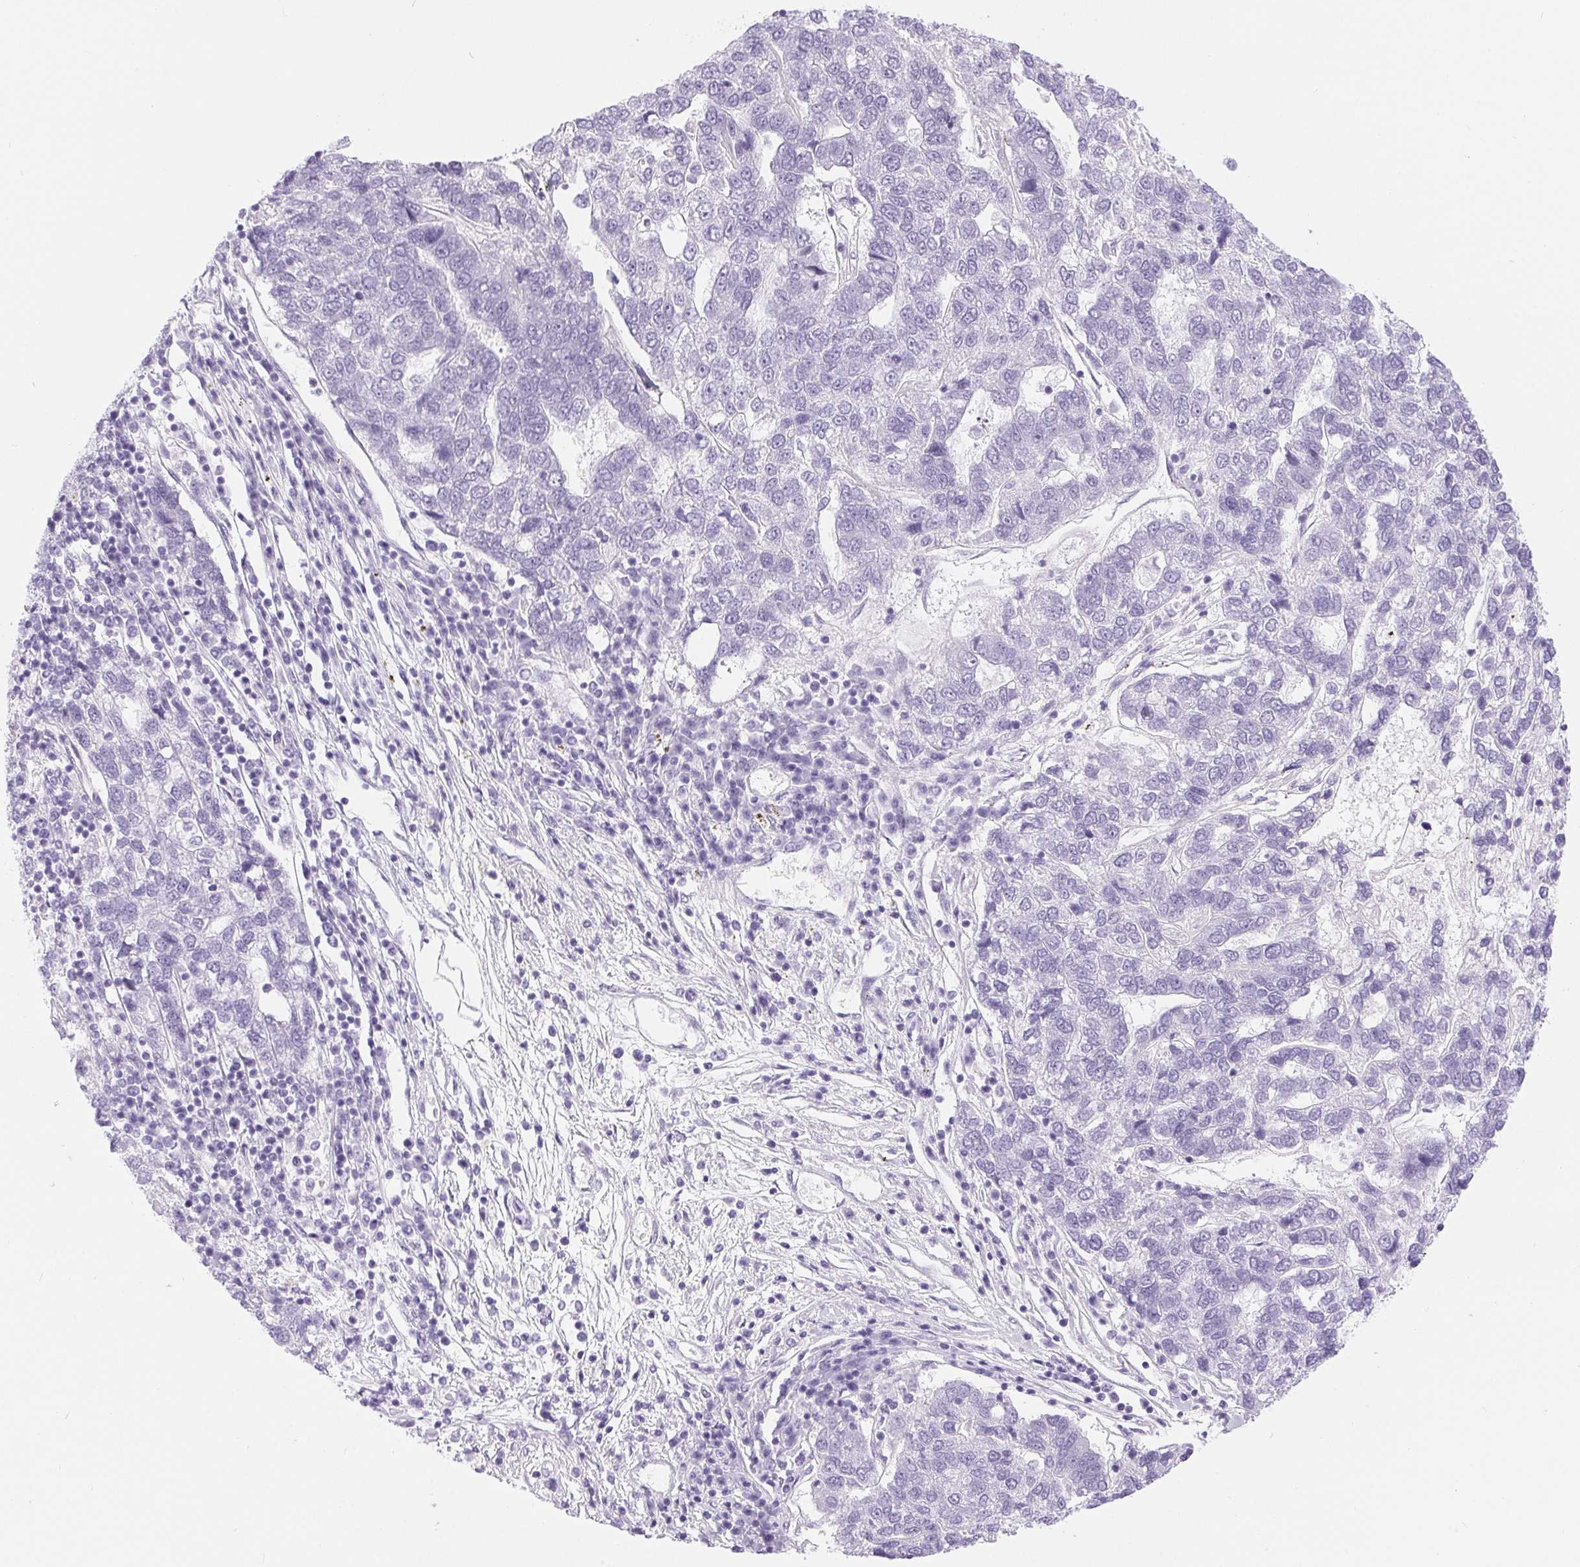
{"staining": {"intensity": "negative", "quantity": "none", "location": "none"}, "tissue": "pancreatic cancer", "cell_type": "Tumor cells", "image_type": "cancer", "snomed": [{"axis": "morphology", "description": "Adenocarcinoma, NOS"}, {"axis": "topography", "description": "Pancreas"}], "caption": "This micrograph is of pancreatic cancer stained with immunohistochemistry (IHC) to label a protein in brown with the nuclei are counter-stained blue. There is no staining in tumor cells.", "gene": "XDH", "patient": {"sex": "female", "age": 61}}